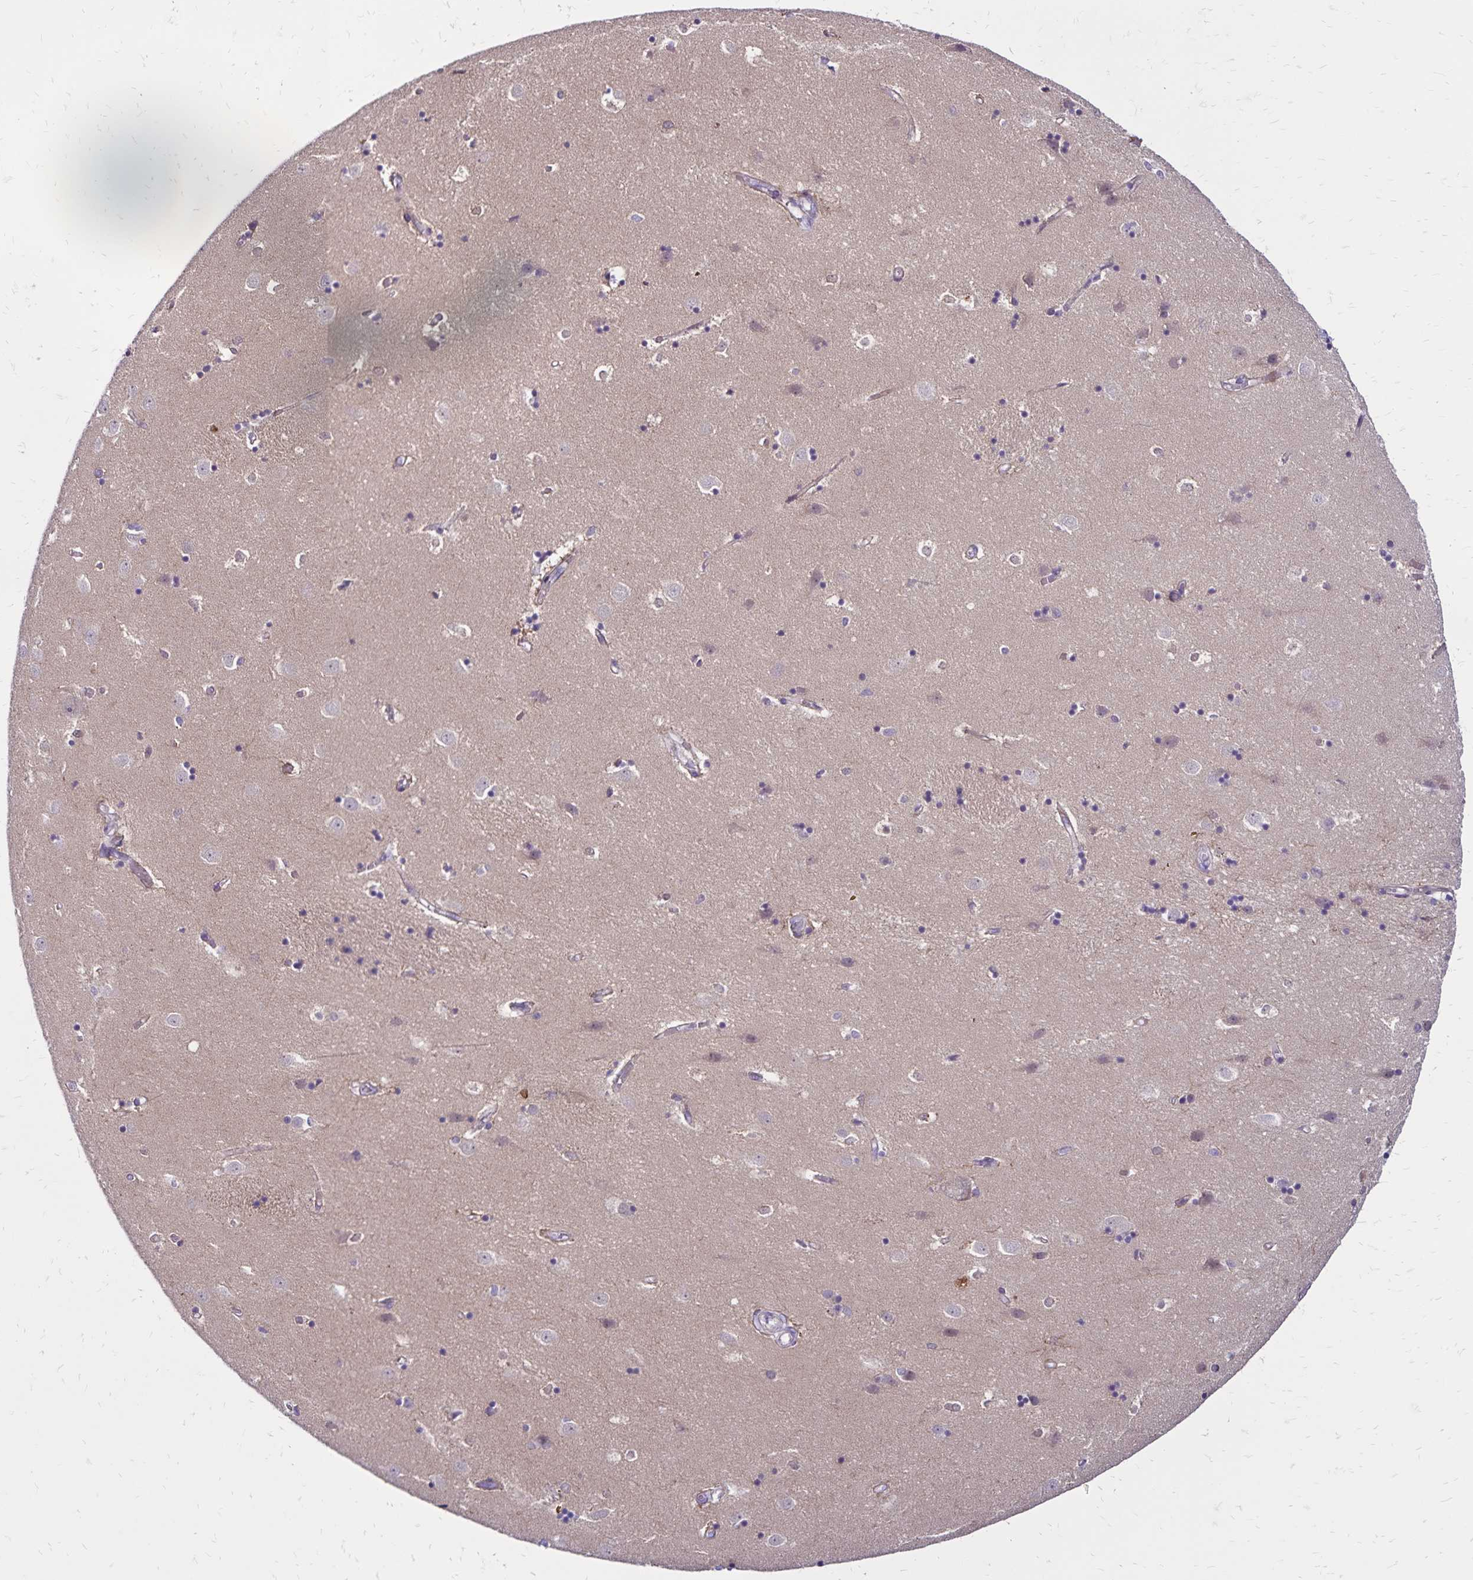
{"staining": {"intensity": "negative", "quantity": "none", "location": "none"}, "tissue": "caudate", "cell_type": "Glial cells", "image_type": "normal", "snomed": [{"axis": "morphology", "description": "Normal tissue, NOS"}, {"axis": "topography", "description": "Lateral ventricle wall"}], "caption": "Immunohistochemistry (IHC) micrograph of normal human caudate stained for a protein (brown), which exhibits no staining in glial cells.", "gene": "FSD1", "patient": {"sex": "male", "age": 54}}